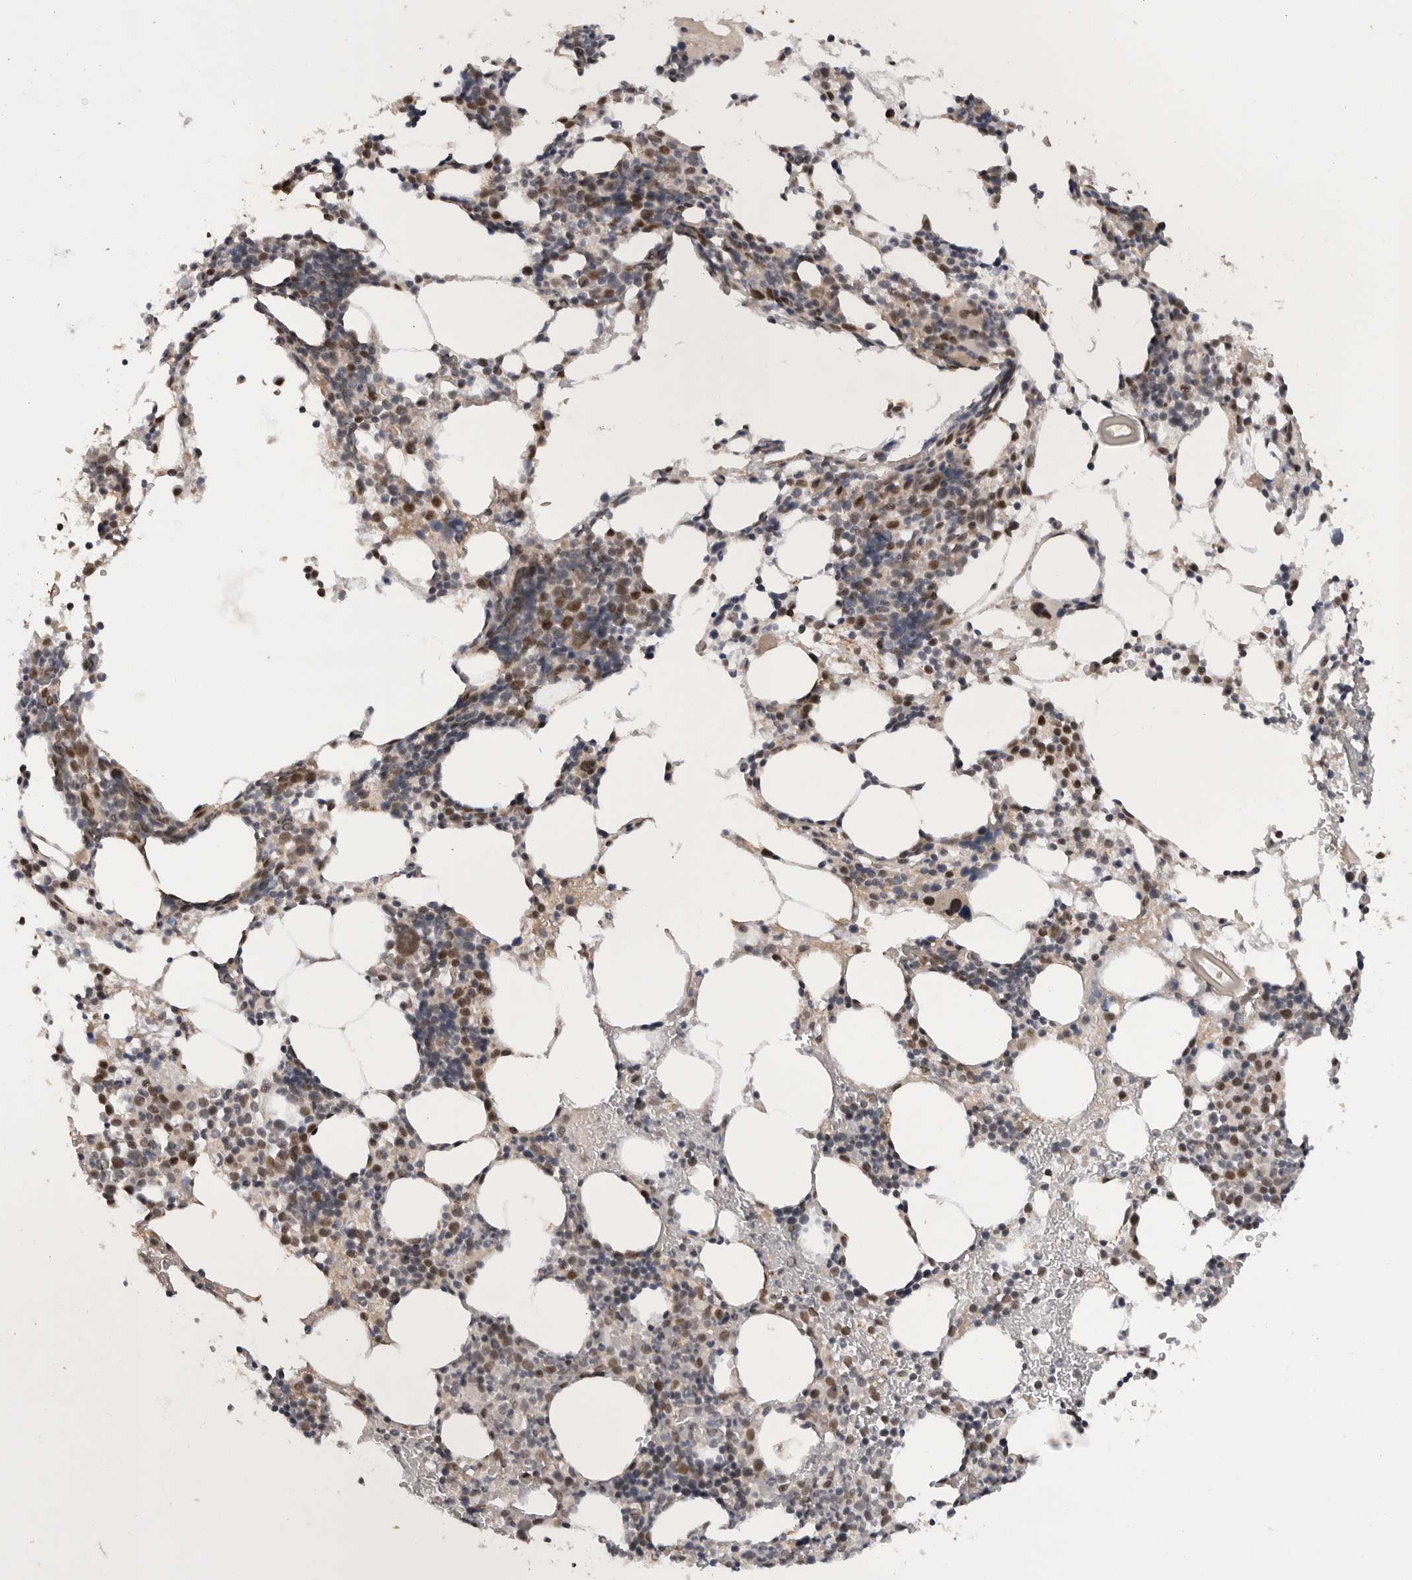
{"staining": {"intensity": "moderate", "quantity": "25%-75%", "location": "nuclear"}, "tissue": "bone marrow", "cell_type": "Hematopoietic cells", "image_type": "normal", "snomed": [{"axis": "morphology", "description": "Normal tissue, NOS"}, {"axis": "morphology", "description": "Inflammation, NOS"}, {"axis": "topography", "description": "Bone marrow"}], "caption": "Hematopoietic cells reveal medium levels of moderate nuclear staining in about 25%-75% of cells in normal bone marrow.", "gene": "PPP1R10", "patient": {"sex": "male", "age": 44}}